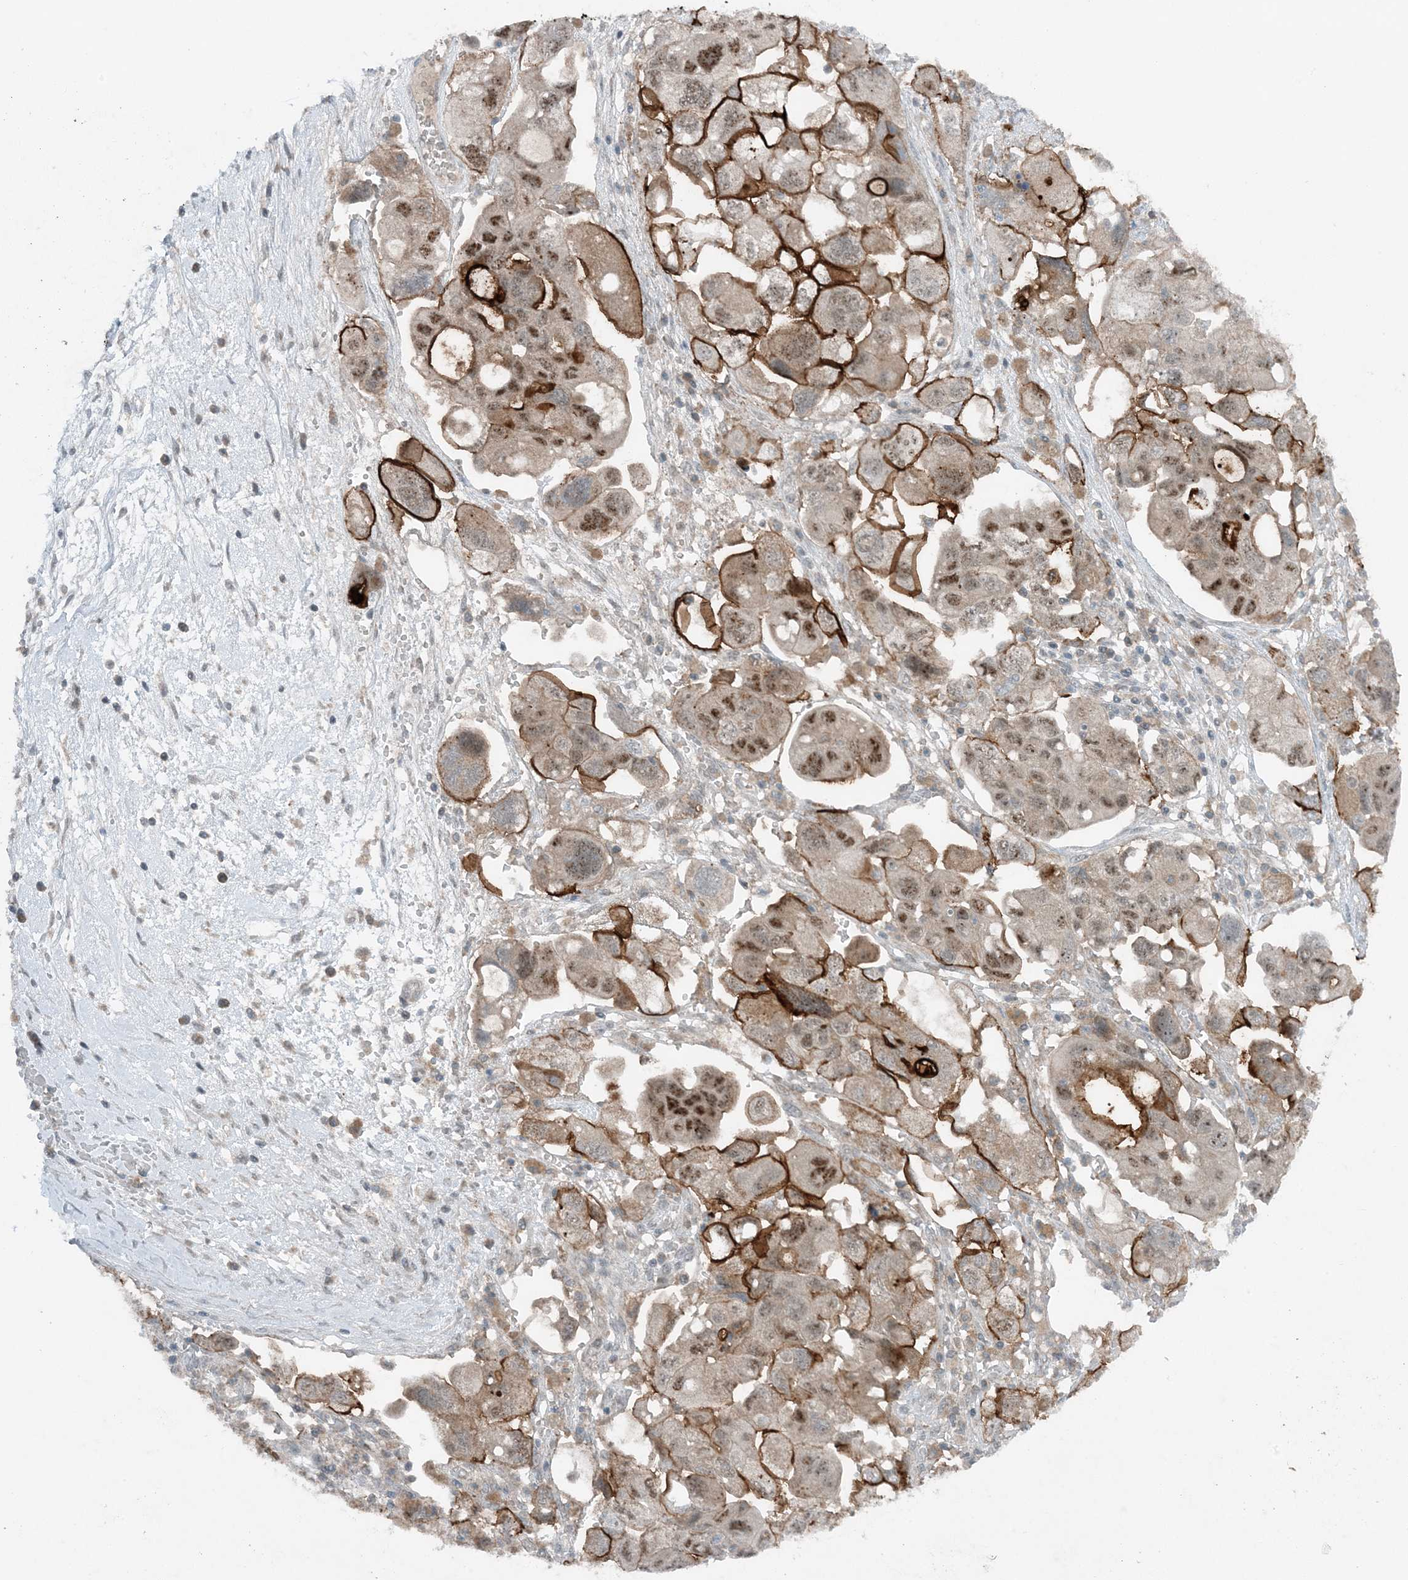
{"staining": {"intensity": "moderate", "quantity": "25%-75%", "location": "cytoplasmic/membranous,nuclear"}, "tissue": "ovarian cancer", "cell_type": "Tumor cells", "image_type": "cancer", "snomed": [{"axis": "morphology", "description": "Carcinoma, NOS"}, {"axis": "morphology", "description": "Cystadenocarcinoma, serous, NOS"}, {"axis": "topography", "description": "Ovary"}], "caption": "Approximately 25%-75% of tumor cells in ovarian cancer (carcinoma) display moderate cytoplasmic/membranous and nuclear protein staining as visualized by brown immunohistochemical staining.", "gene": "MITD1", "patient": {"sex": "female", "age": 69}}